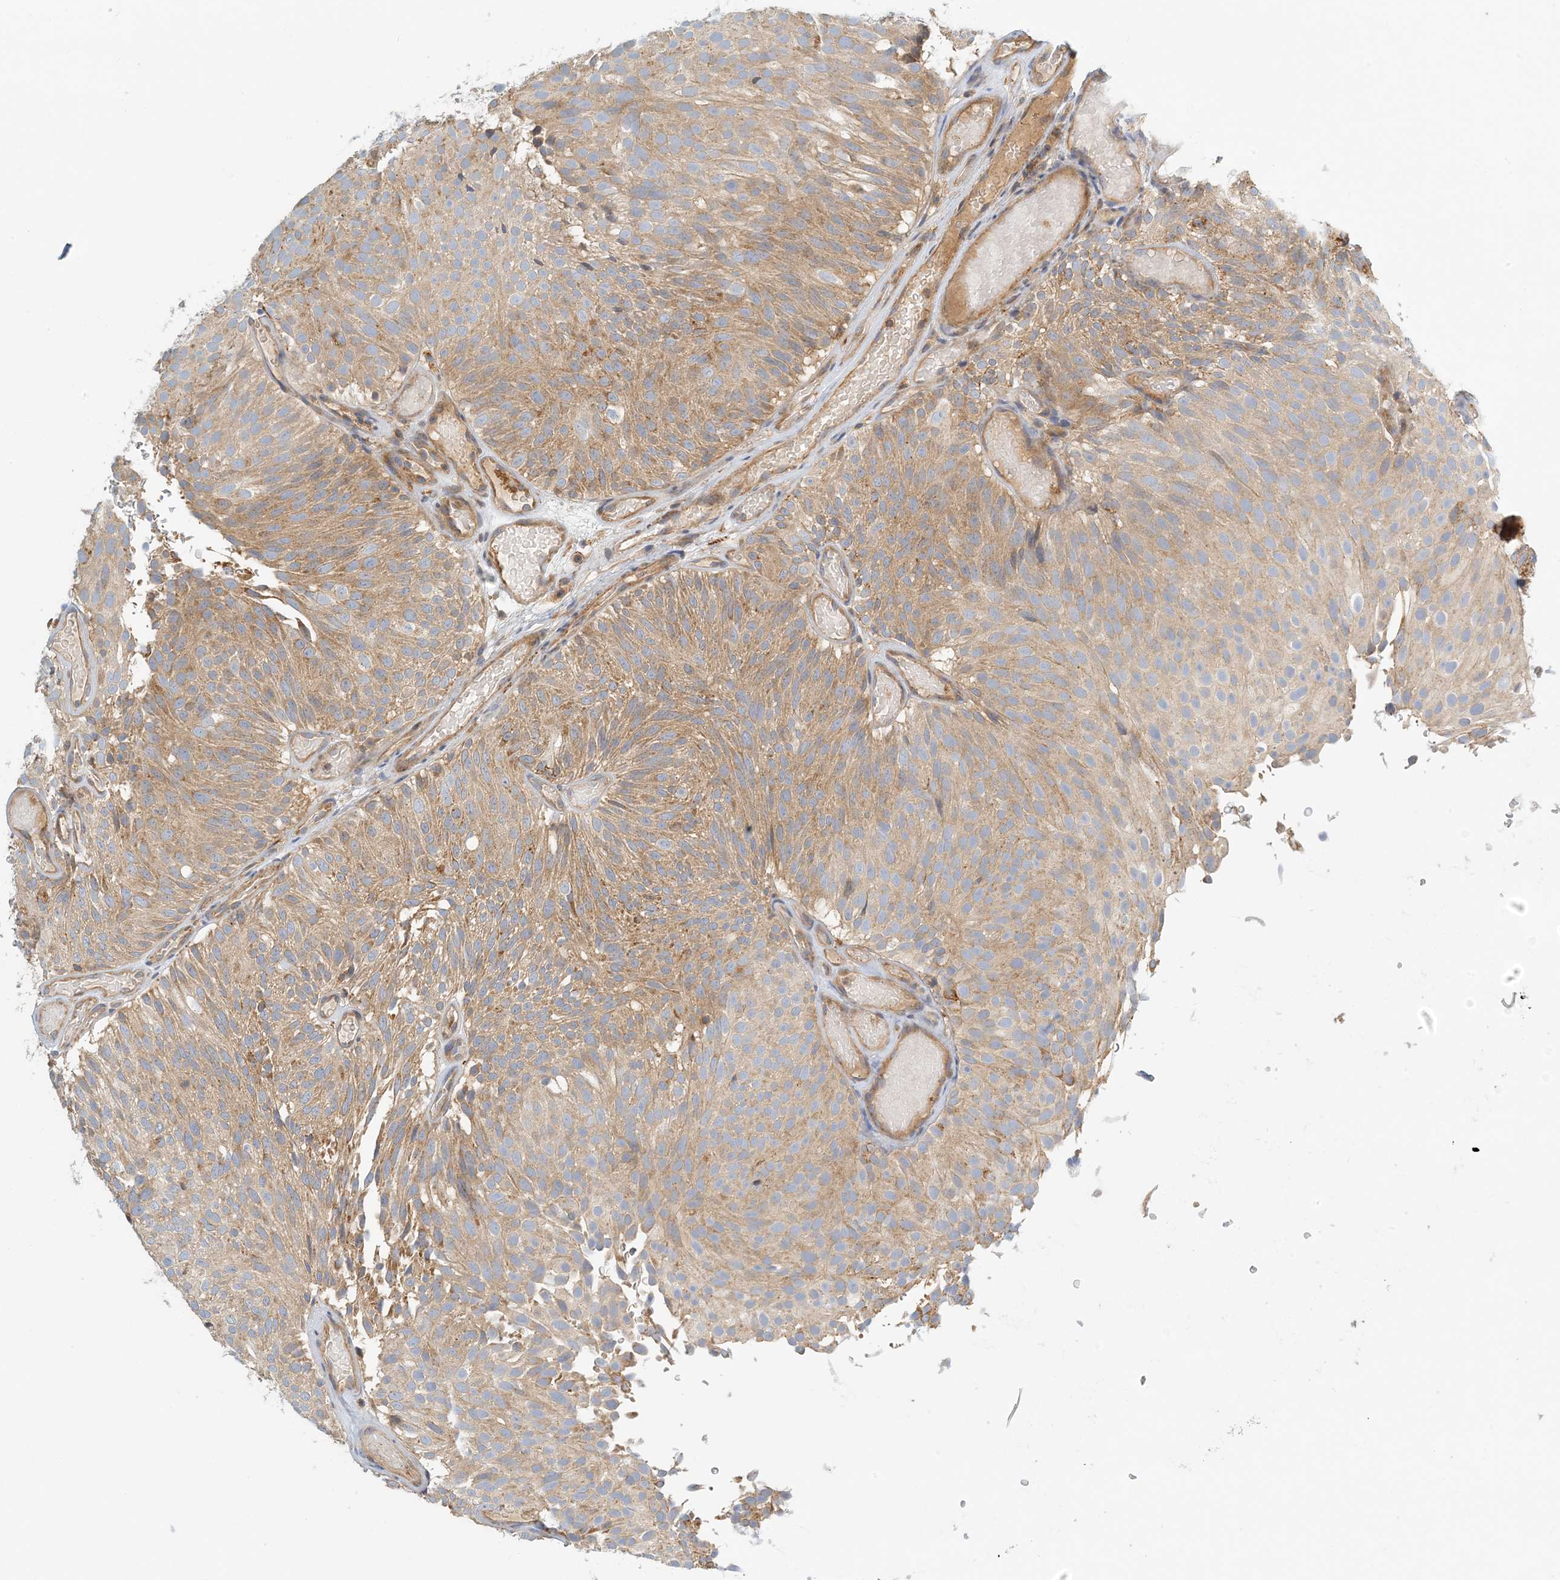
{"staining": {"intensity": "moderate", "quantity": ">75%", "location": "cytoplasmic/membranous"}, "tissue": "urothelial cancer", "cell_type": "Tumor cells", "image_type": "cancer", "snomed": [{"axis": "morphology", "description": "Urothelial carcinoma, Low grade"}, {"axis": "topography", "description": "Urinary bladder"}], "caption": "The photomicrograph shows immunohistochemical staining of urothelial carcinoma (low-grade). There is moderate cytoplasmic/membranous expression is appreciated in about >75% of tumor cells.", "gene": "COLEC11", "patient": {"sex": "male", "age": 78}}